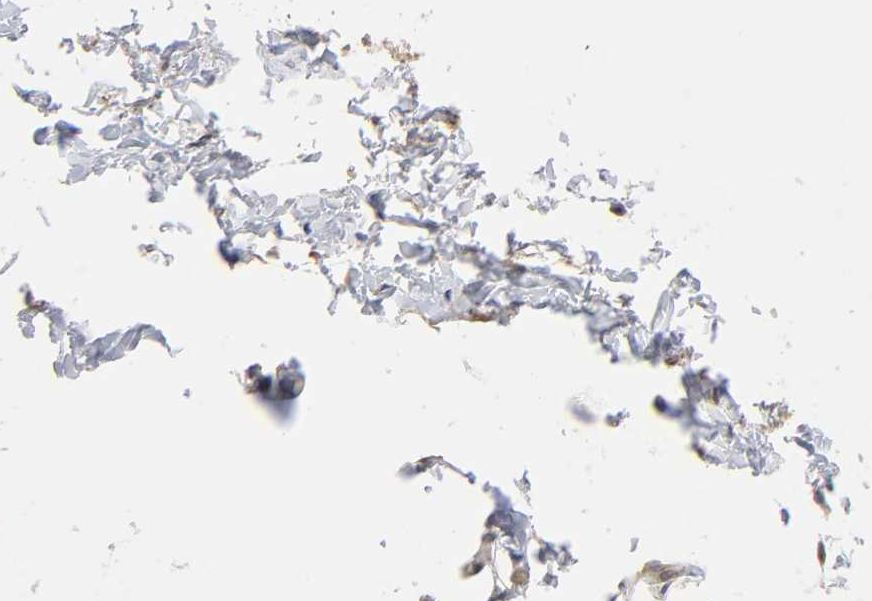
{"staining": {"intensity": "weak", "quantity": "25%-75%", "location": "cytoplasmic/membranous"}, "tissue": "adipose tissue", "cell_type": "Adipocytes", "image_type": "normal", "snomed": [{"axis": "morphology", "description": "Normal tissue, NOS"}, {"axis": "topography", "description": "Soft tissue"}], "caption": "Normal adipose tissue demonstrates weak cytoplasmic/membranous positivity in approximately 25%-75% of adipocytes, visualized by immunohistochemistry. The protein is shown in brown color, while the nuclei are stained blue.", "gene": "STRN3", "patient": {"sex": "male", "age": 26}}